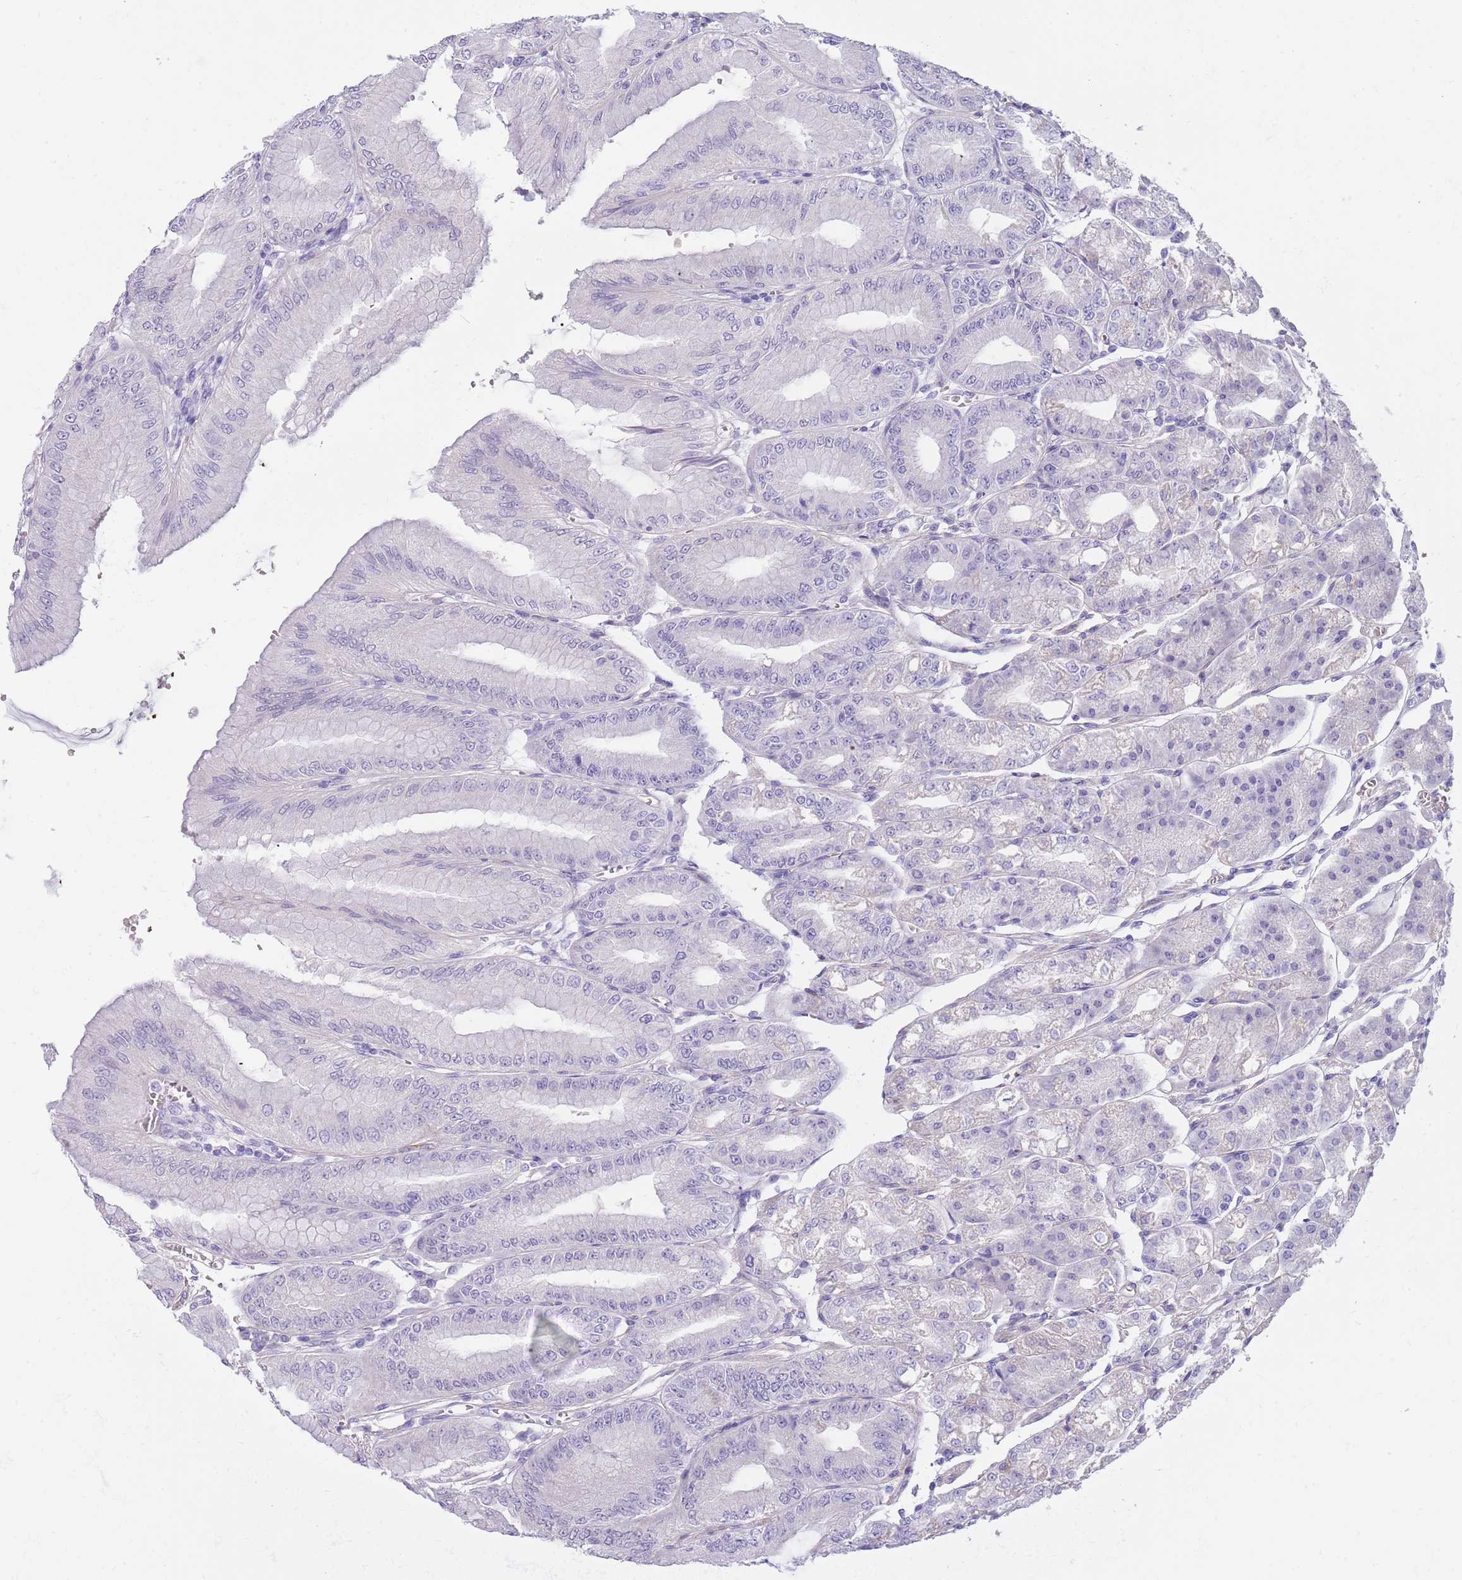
{"staining": {"intensity": "negative", "quantity": "none", "location": "none"}, "tissue": "stomach", "cell_type": "Glandular cells", "image_type": "normal", "snomed": [{"axis": "morphology", "description": "Normal tissue, NOS"}, {"axis": "topography", "description": "Stomach, lower"}], "caption": "Immunohistochemical staining of unremarkable stomach reveals no significant positivity in glandular cells.", "gene": "TSGA13", "patient": {"sex": "male", "age": 71}}